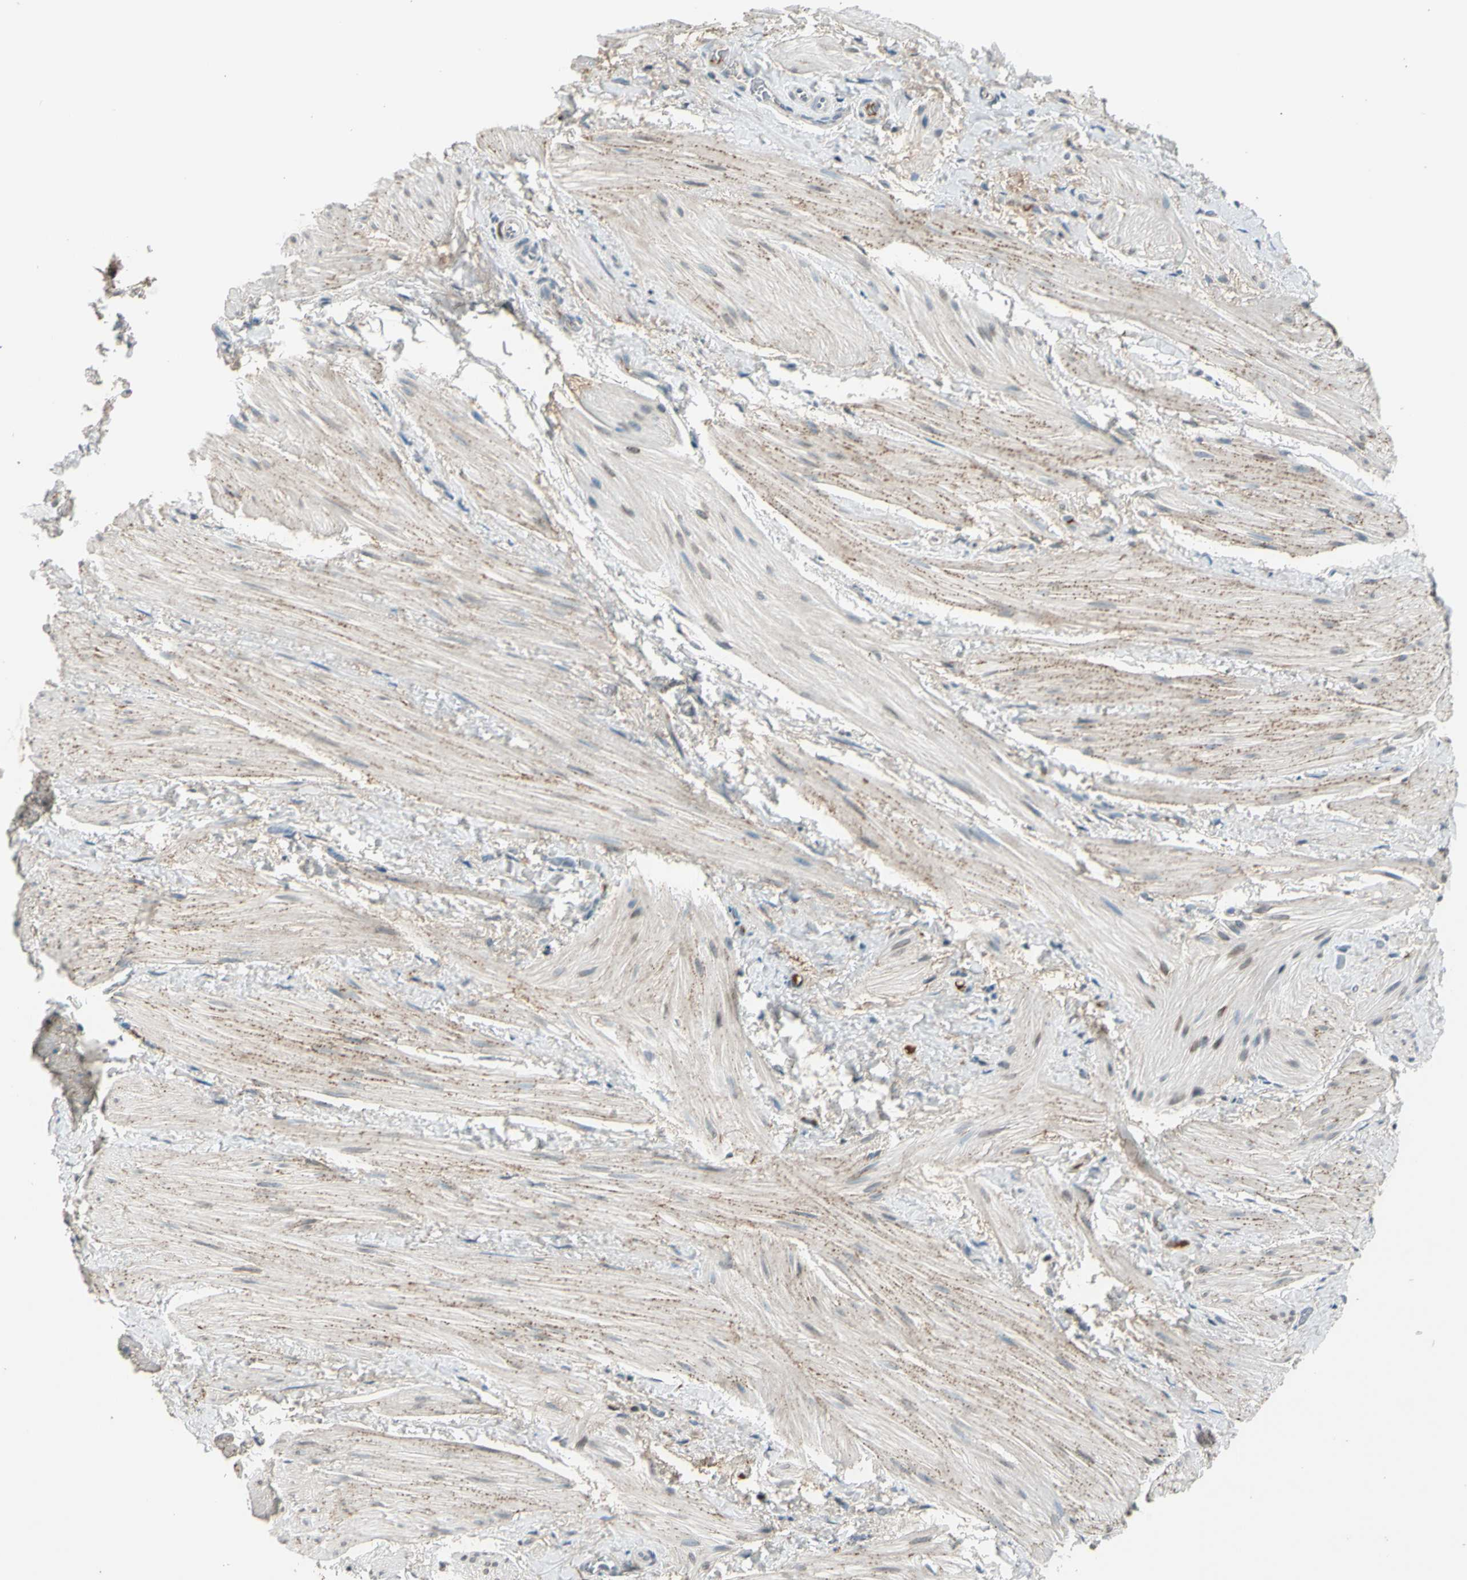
{"staining": {"intensity": "weak", "quantity": "25%-75%", "location": "cytoplasmic/membranous"}, "tissue": "smooth muscle", "cell_type": "Smooth muscle cells", "image_type": "normal", "snomed": [{"axis": "morphology", "description": "Normal tissue, NOS"}, {"axis": "topography", "description": "Smooth muscle"}], "caption": "A brown stain labels weak cytoplasmic/membranous staining of a protein in smooth muscle cells of normal smooth muscle. The protein of interest is shown in brown color, while the nuclei are stained blue.", "gene": "PDPN", "patient": {"sex": "male", "age": 16}}